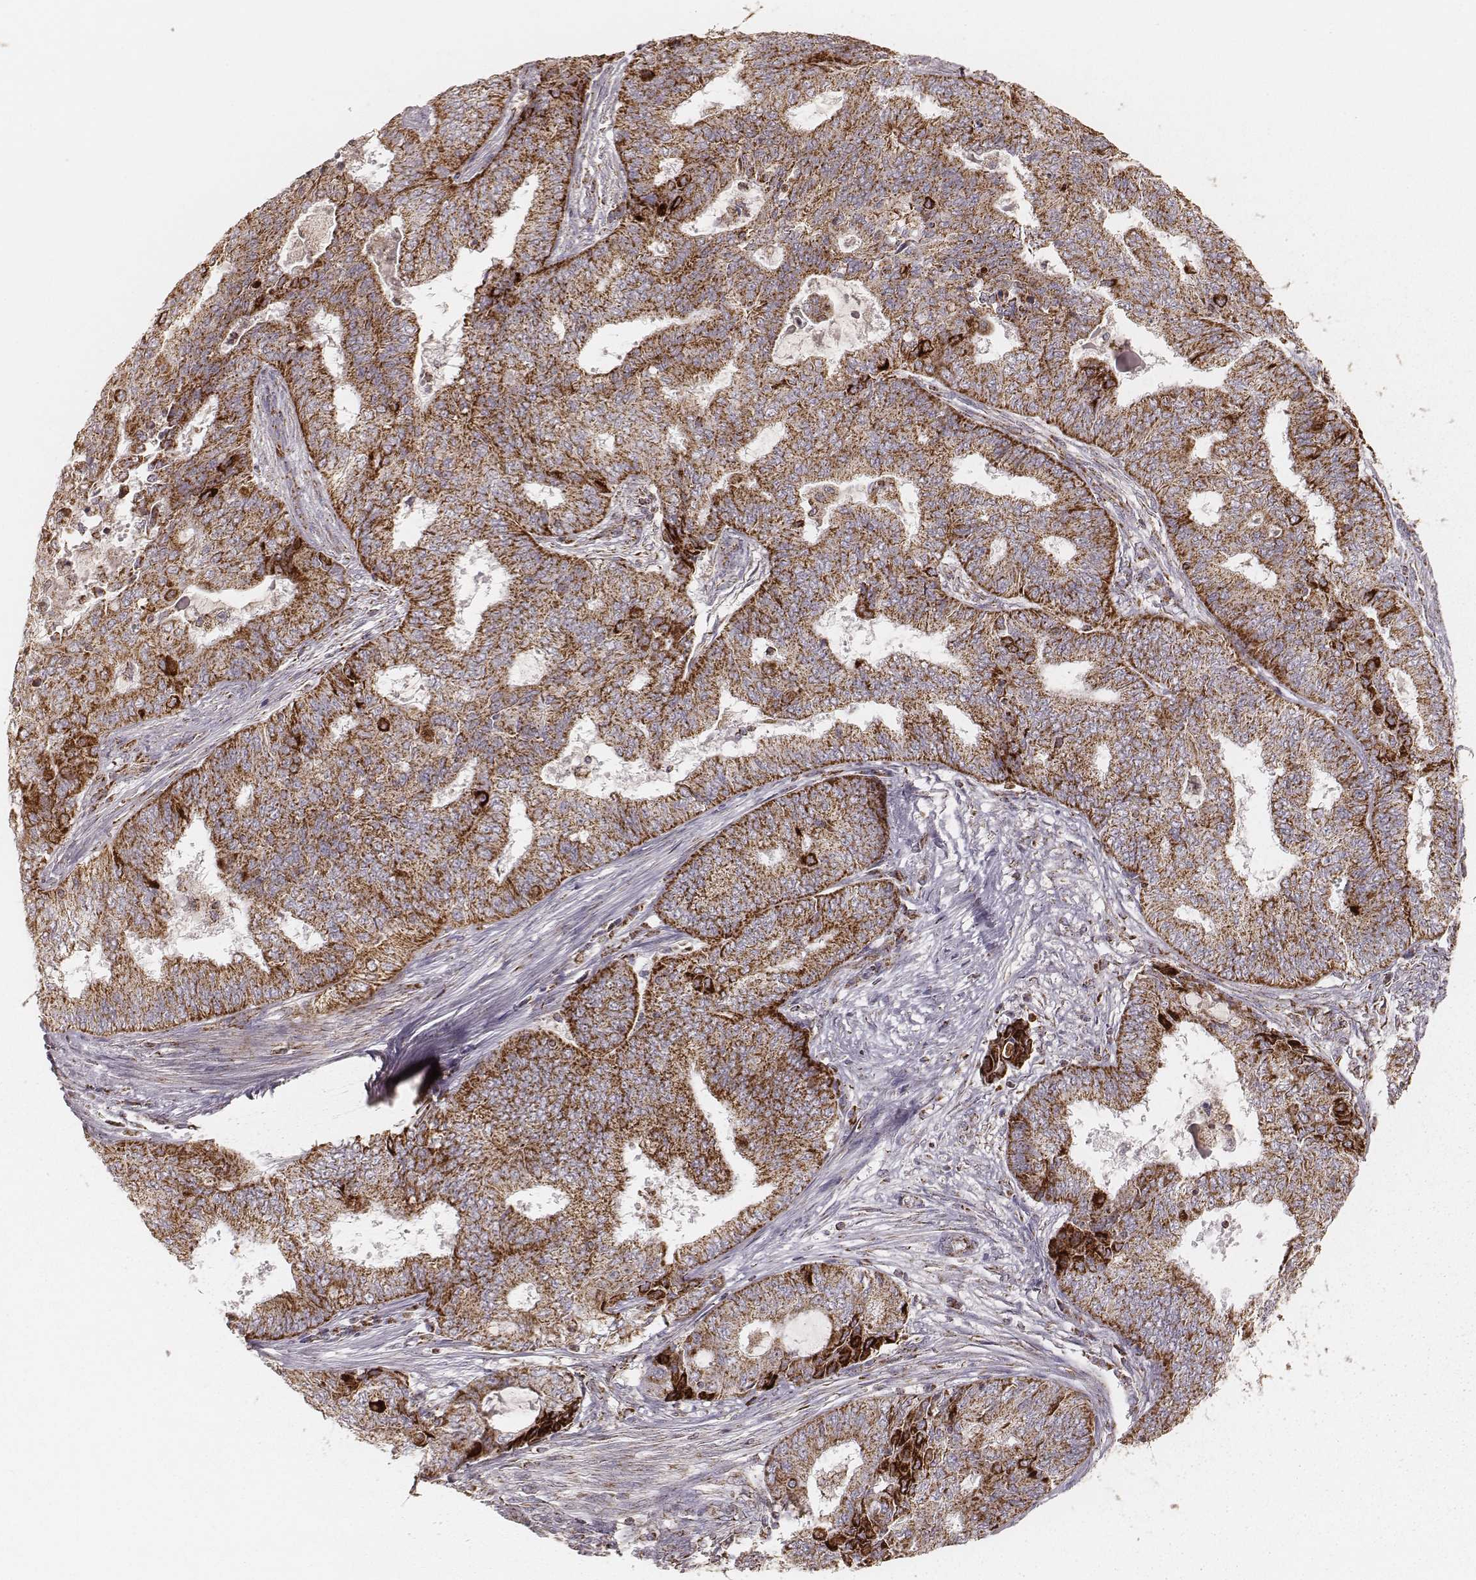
{"staining": {"intensity": "strong", "quantity": ">75%", "location": "cytoplasmic/membranous"}, "tissue": "endometrial cancer", "cell_type": "Tumor cells", "image_type": "cancer", "snomed": [{"axis": "morphology", "description": "Adenocarcinoma, NOS"}, {"axis": "topography", "description": "Endometrium"}], "caption": "Tumor cells reveal high levels of strong cytoplasmic/membranous positivity in about >75% of cells in human endometrial cancer (adenocarcinoma).", "gene": "CS", "patient": {"sex": "female", "age": 62}}